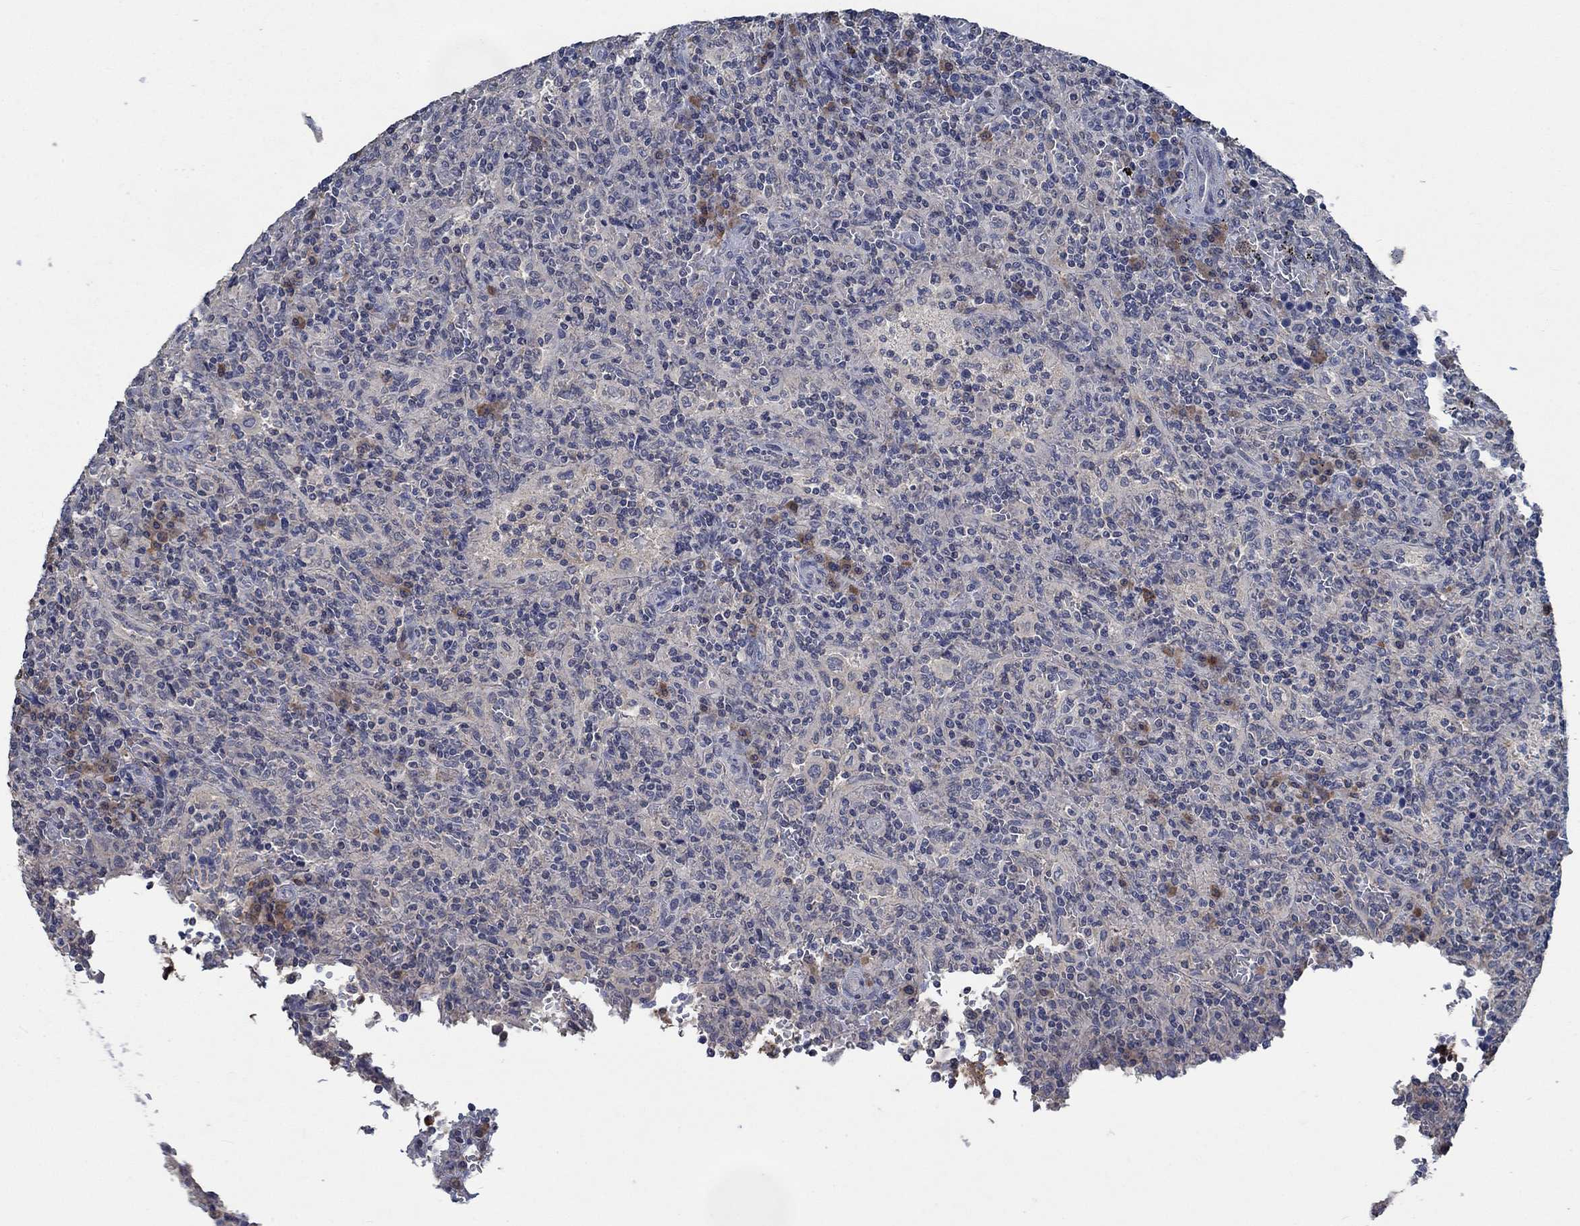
{"staining": {"intensity": "negative", "quantity": "none", "location": "none"}, "tissue": "lymphoma", "cell_type": "Tumor cells", "image_type": "cancer", "snomed": [{"axis": "morphology", "description": "Malignant lymphoma, non-Hodgkin's type, Low grade"}, {"axis": "topography", "description": "Spleen"}], "caption": "Immunohistochemistry (IHC) histopathology image of neoplastic tissue: malignant lymphoma, non-Hodgkin's type (low-grade) stained with DAB displays no significant protein staining in tumor cells.", "gene": "OBSCN", "patient": {"sex": "male", "age": 62}}